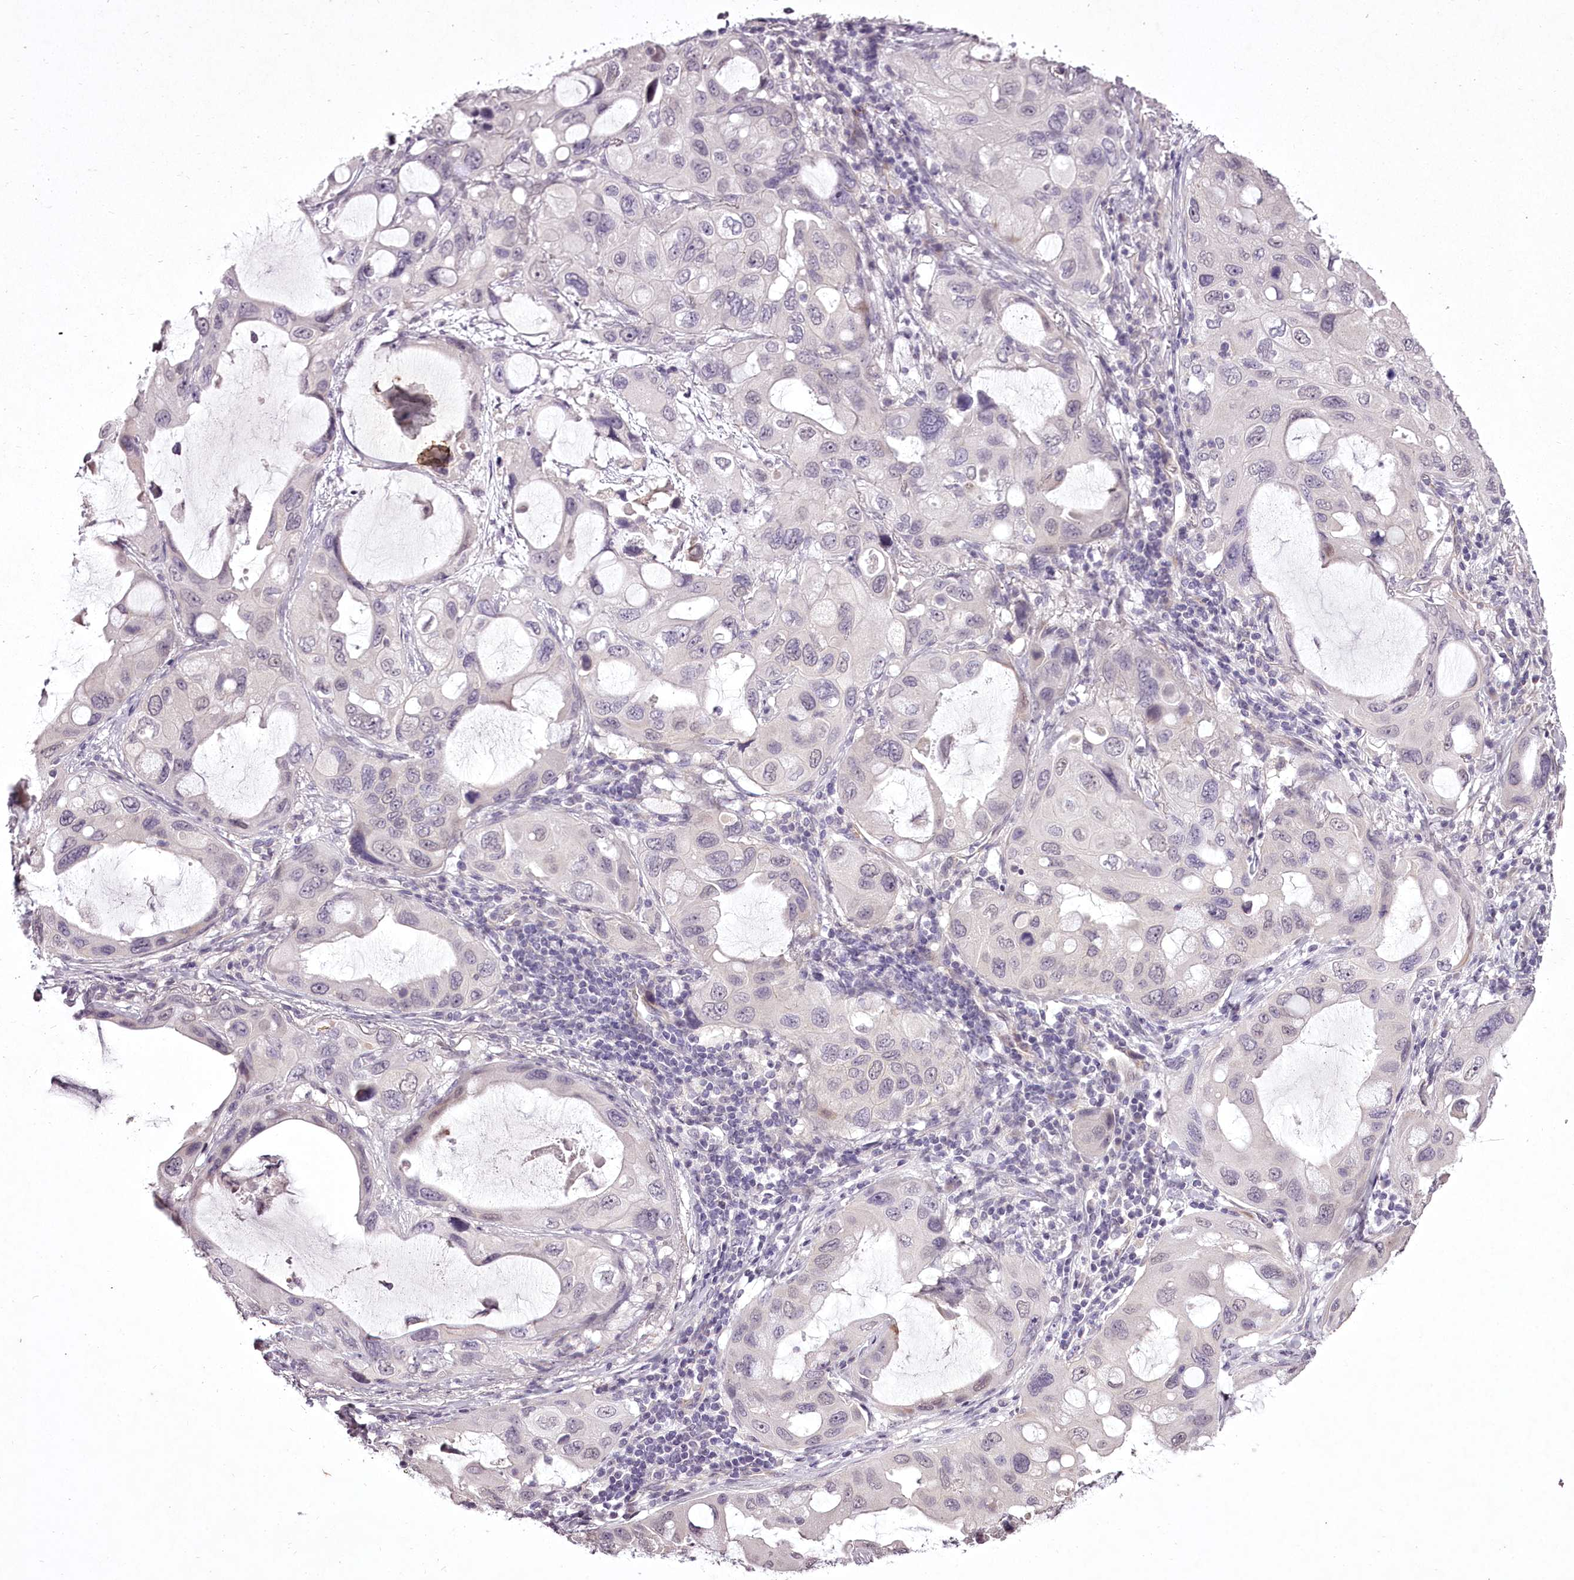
{"staining": {"intensity": "negative", "quantity": "none", "location": "none"}, "tissue": "lung cancer", "cell_type": "Tumor cells", "image_type": "cancer", "snomed": [{"axis": "morphology", "description": "Squamous cell carcinoma, NOS"}, {"axis": "topography", "description": "Lung"}], "caption": "High power microscopy image of an IHC micrograph of lung cancer, revealing no significant positivity in tumor cells.", "gene": "C1orf56", "patient": {"sex": "female", "age": 73}}